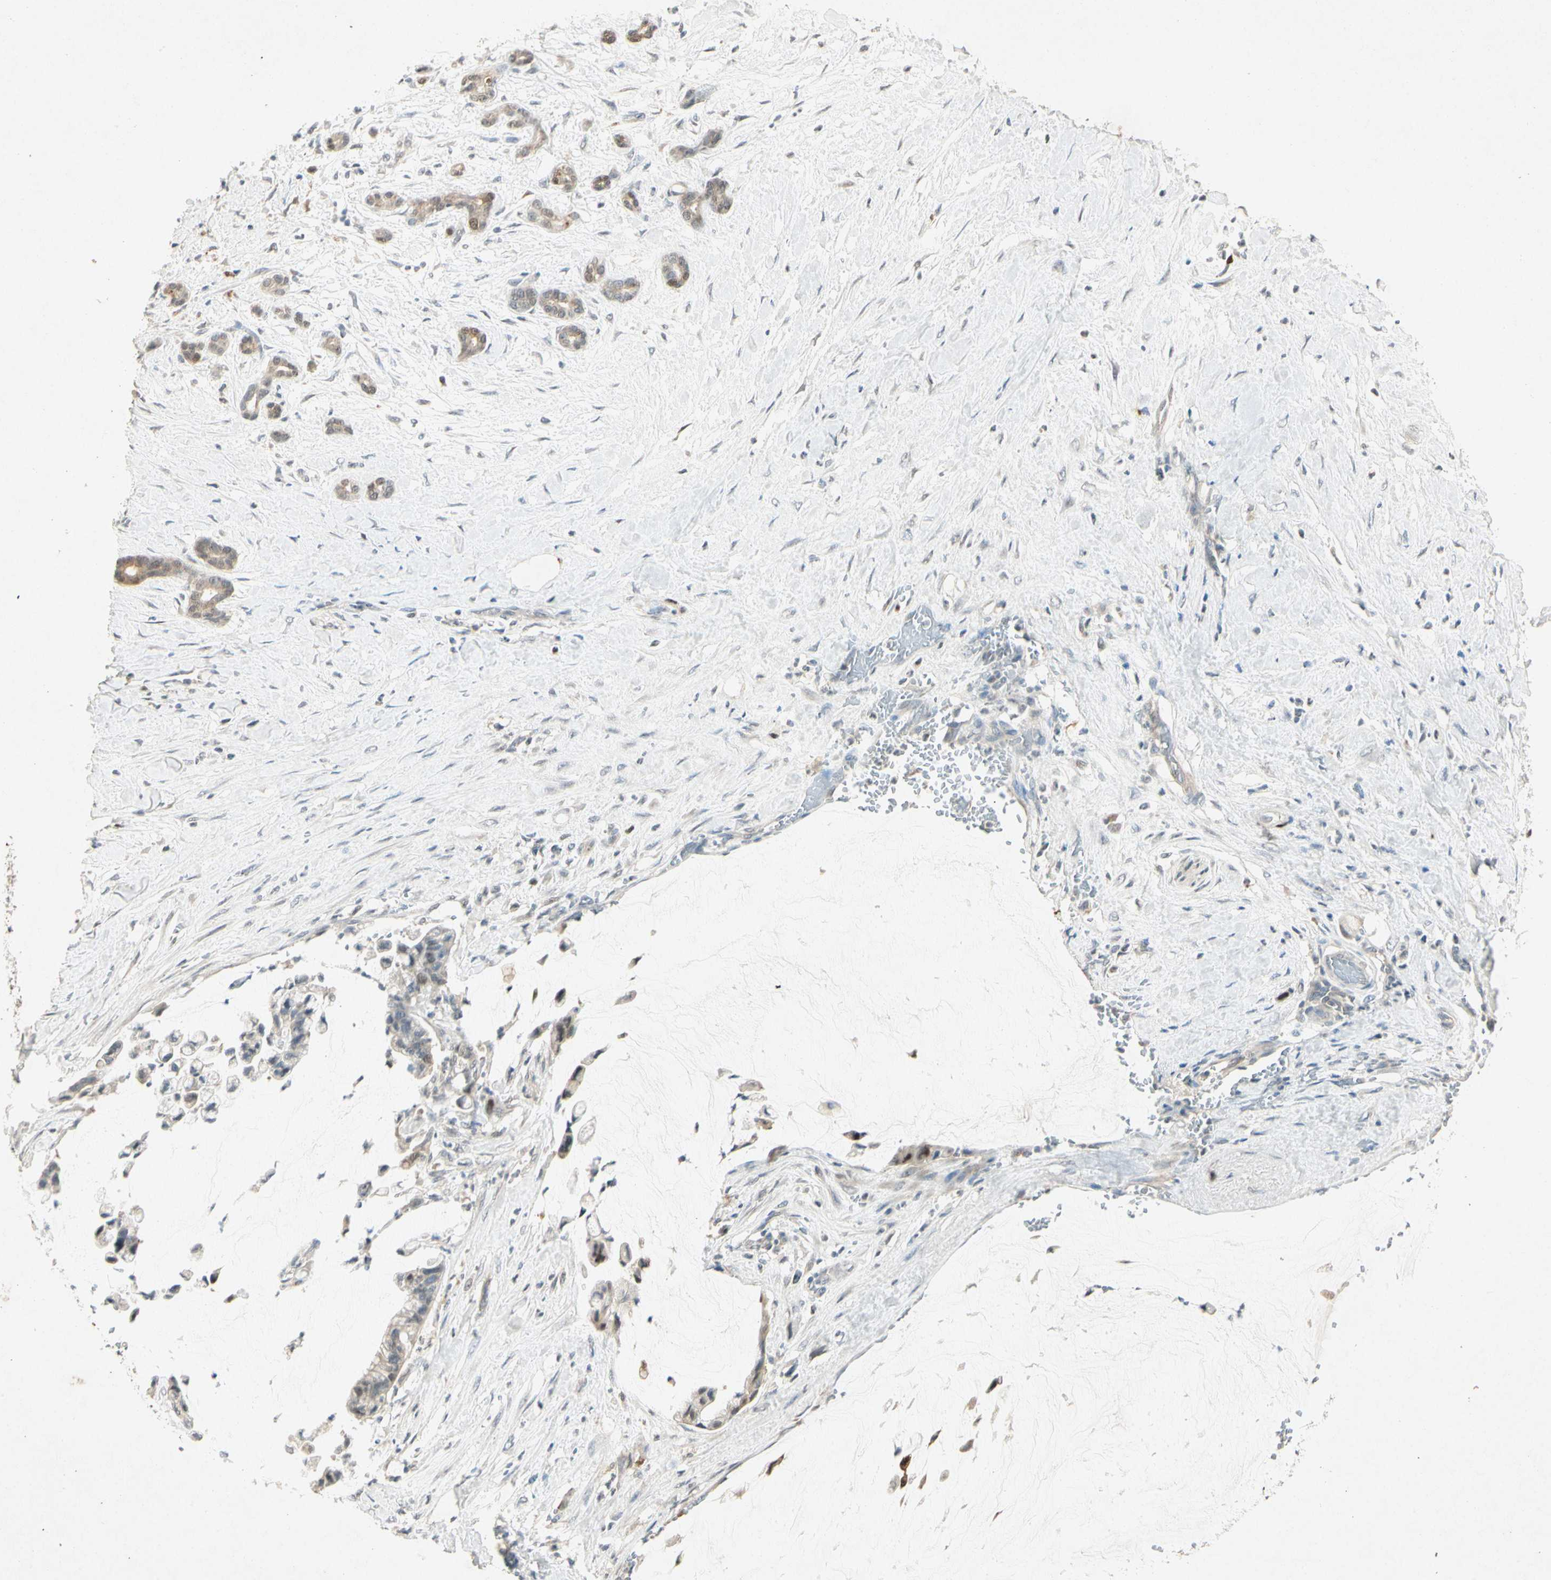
{"staining": {"intensity": "weak", "quantity": "<25%", "location": "cytoplasmic/membranous"}, "tissue": "pancreatic cancer", "cell_type": "Tumor cells", "image_type": "cancer", "snomed": [{"axis": "morphology", "description": "Adenocarcinoma, NOS"}, {"axis": "topography", "description": "Pancreas"}], "caption": "Human adenocarcinoma (pancreatic) stained for a protein using immunohistochemistry (IHC) exhibits no staining in tumor cells.", "gene": "HSPA1B", "patient": {"sex": "male", "age": 41}}